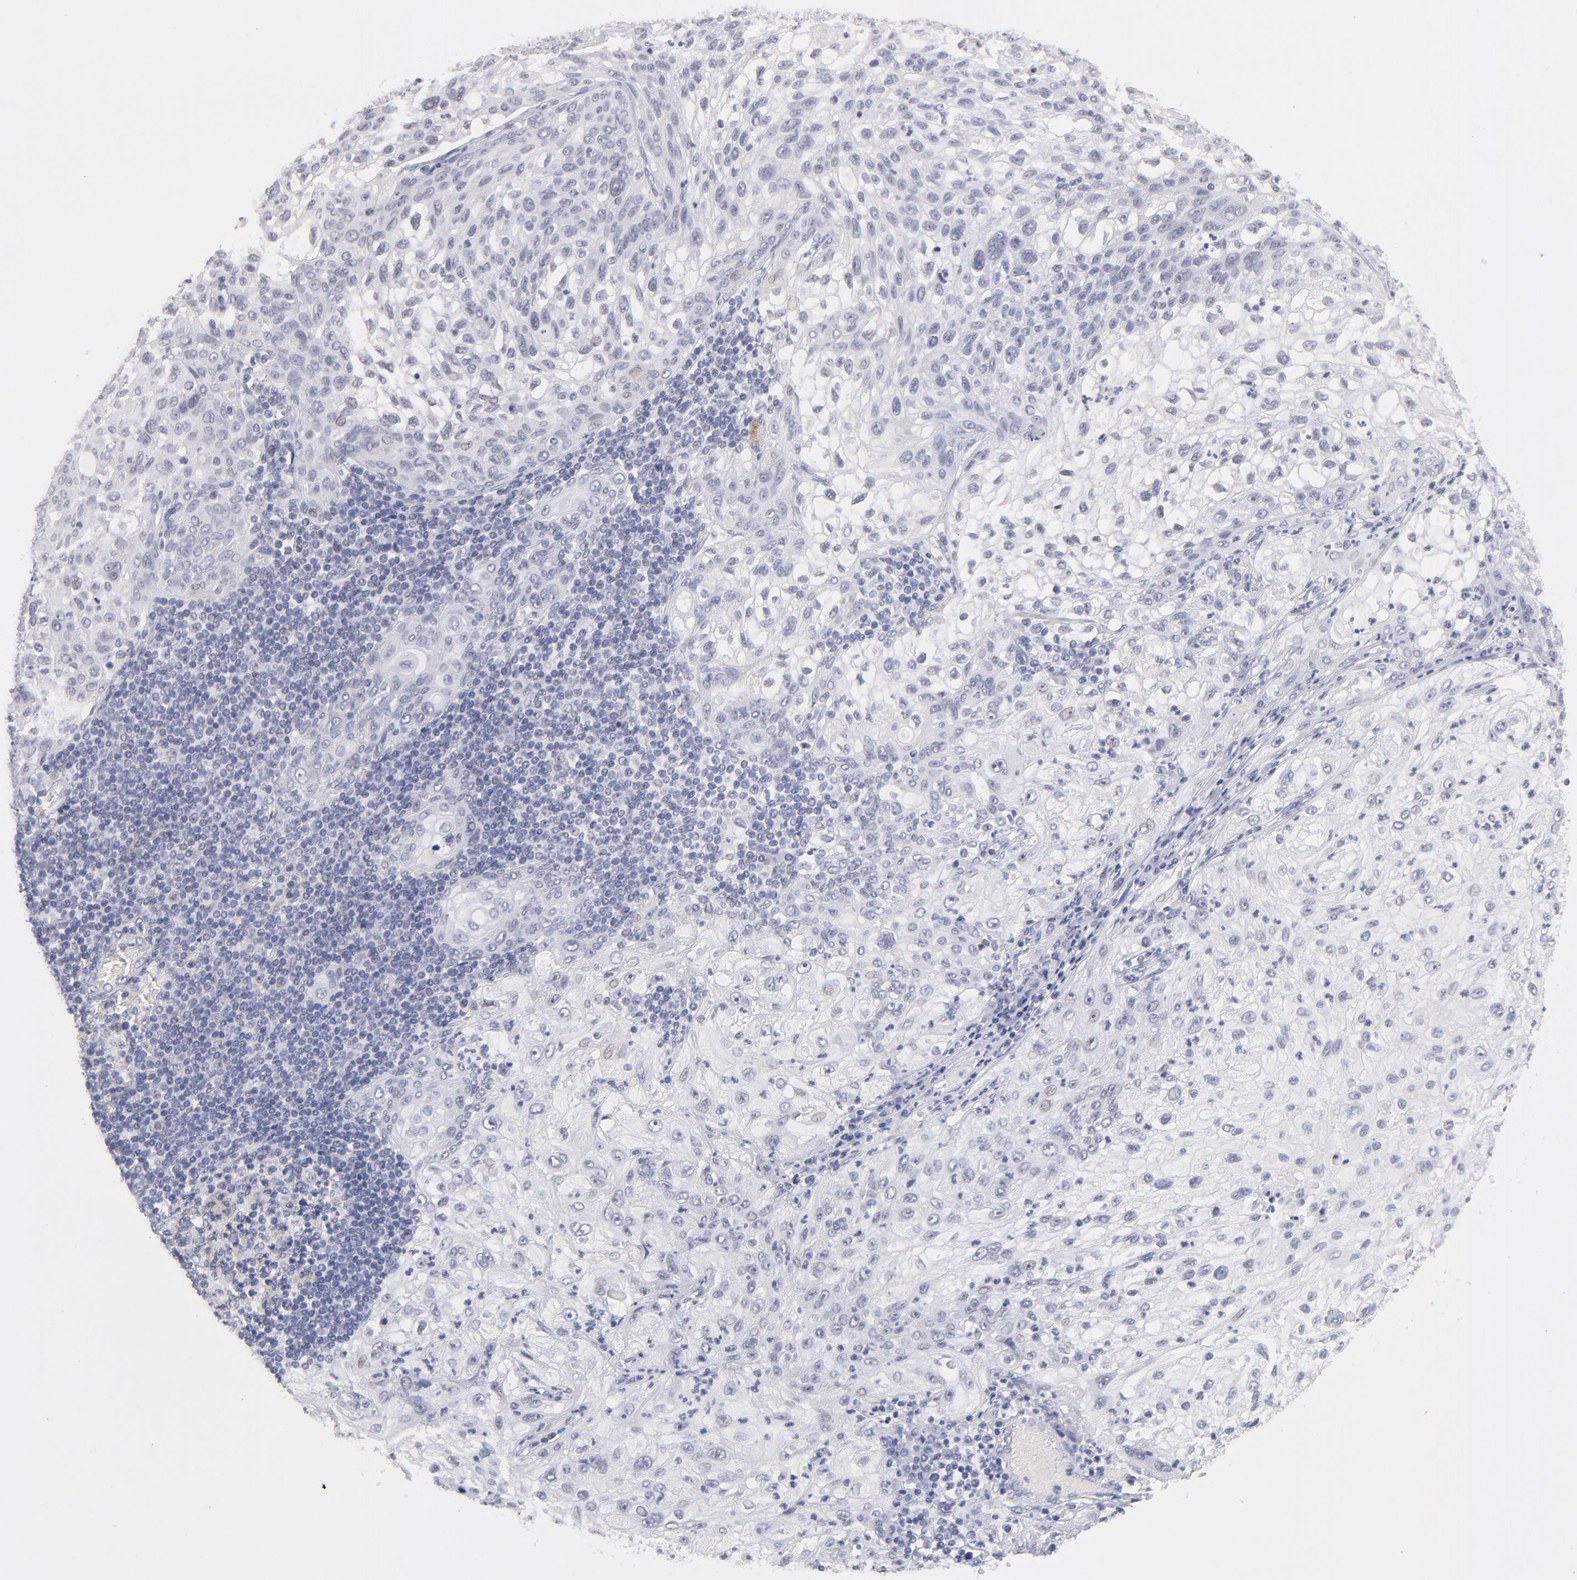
{"staining": {"intensity": "weak", "quantity": "<25%", "location": "nuclear"}, "tissue": "lung cancer", "cell_type": "Tumor cells", "image_type": "cancer", "snomed": [{"axis": "morphology", "description": "Inflammation, NOS"}, {"axis": "morphology", "description": "Squamous cell carcinoma, NOS"}, {"axis": "topography", "description": "Lymph node"}, {"axis": "topography", "description": "Soft tissue"}, {"axis": "topography", "description": "Lung"}], "caption": "Immunohistochemistry (IHC) photomicrograph of neoplastic tissue: human squamous cell carcinoma (lung) stained with DAB (3,3'-diaminobenzidine) demonstrates no significant protein expression in tumor cells.", "gene": "TEX11", "patient": {"sex": "male", "age": 66}}